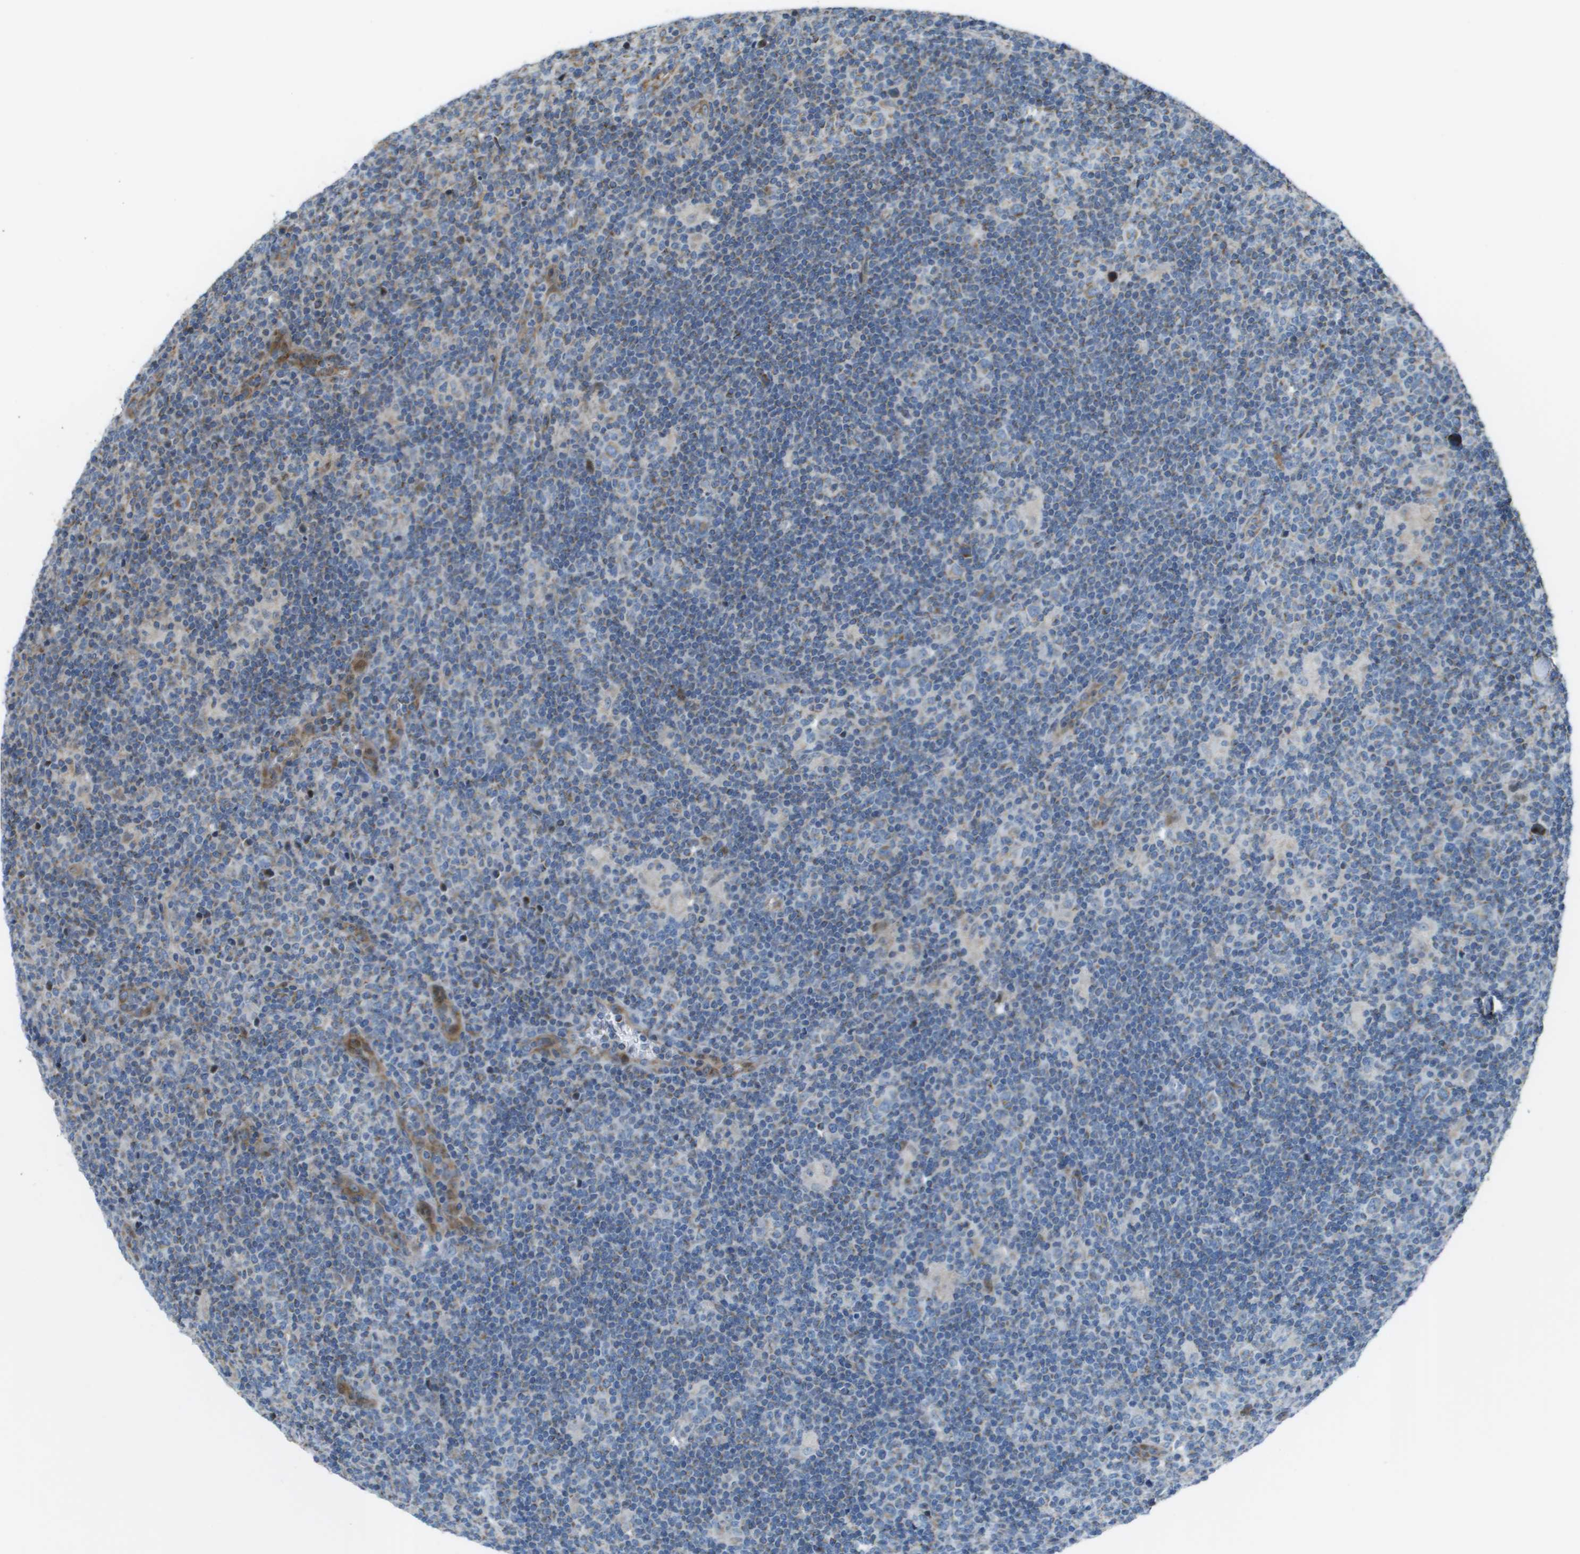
{"staining": {"intensity": "weak", "quantity": ">75%", "location": "cytoplasmic/membranous"}, "tissue": "lymphoma", "cell_type": "Tumor cells", "image_type": "cancer", "snomed": [{"axis": "morphology", "description": "Hodgkin's disease, NOS"}, {"axis": "topography", "description": "Lymph node"}], "caption": "Weak cytoplasmic/membranous protein expression is appreciated in approximately >75% of tumor cells in Hodgkin's disease.", "gene": "MGAT3", "patient": {"sex": "female", "age": 57}}